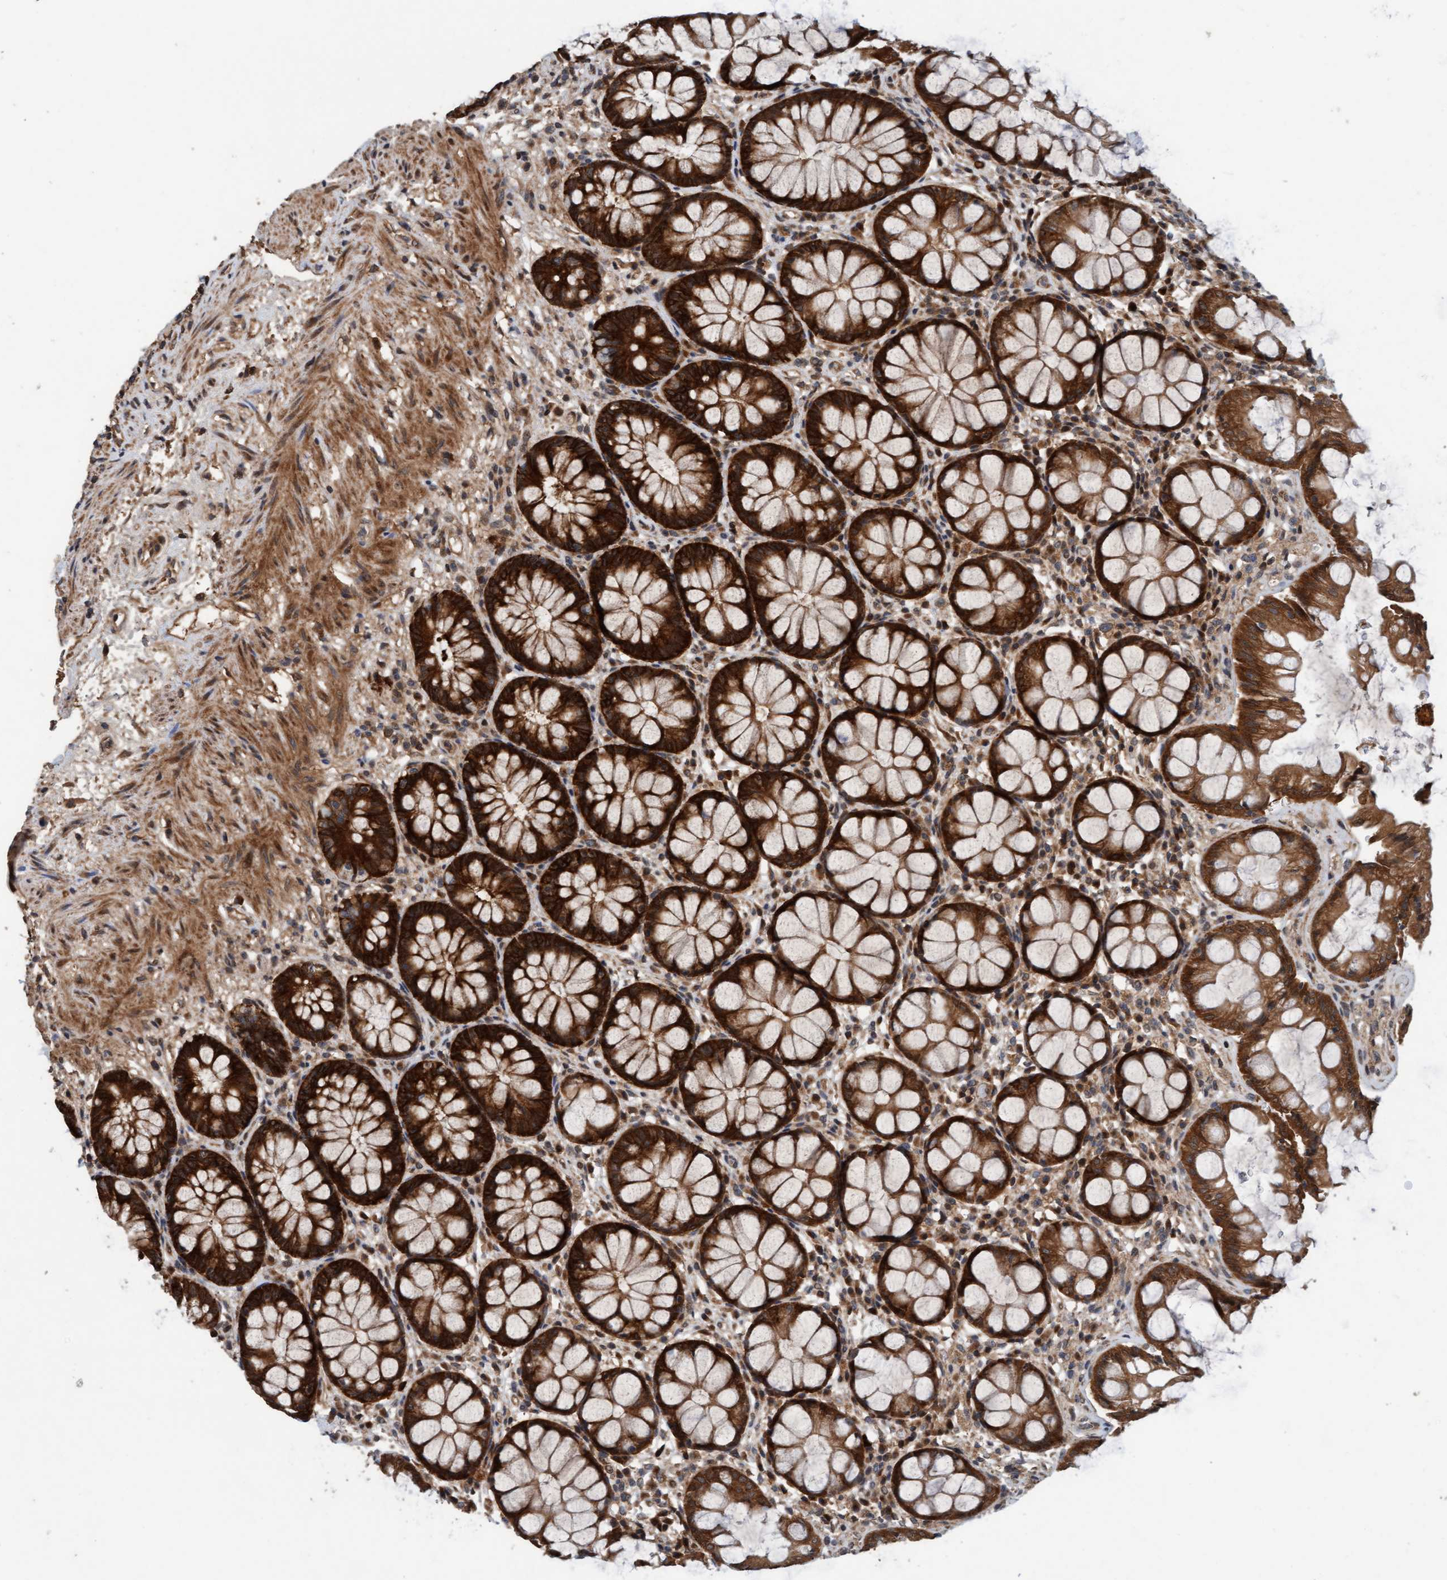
{"staining": {"intensity": "strong", "quantity": ">75%", "location": "cytoplasmic/membranous"}, "tissue": "rectum", "cell_type": "Glandular cells", "image_type": "normal", "snomed": [{"axis": "morphology", "description": "Normal tissue, NOS"}, {"axis": "topography", "description": "Rectum"}], "caption": "Strong cytoplasmic/membranous expression is seen in approximately >75% of glandular cells in normal rectum. The staining was performed using DAB, with brown indicating positive protein expression. Nuclei are stained blue with hematoxylin.", "gene": "MLXIP", "patient": {"sex": "male", "age": 64}}